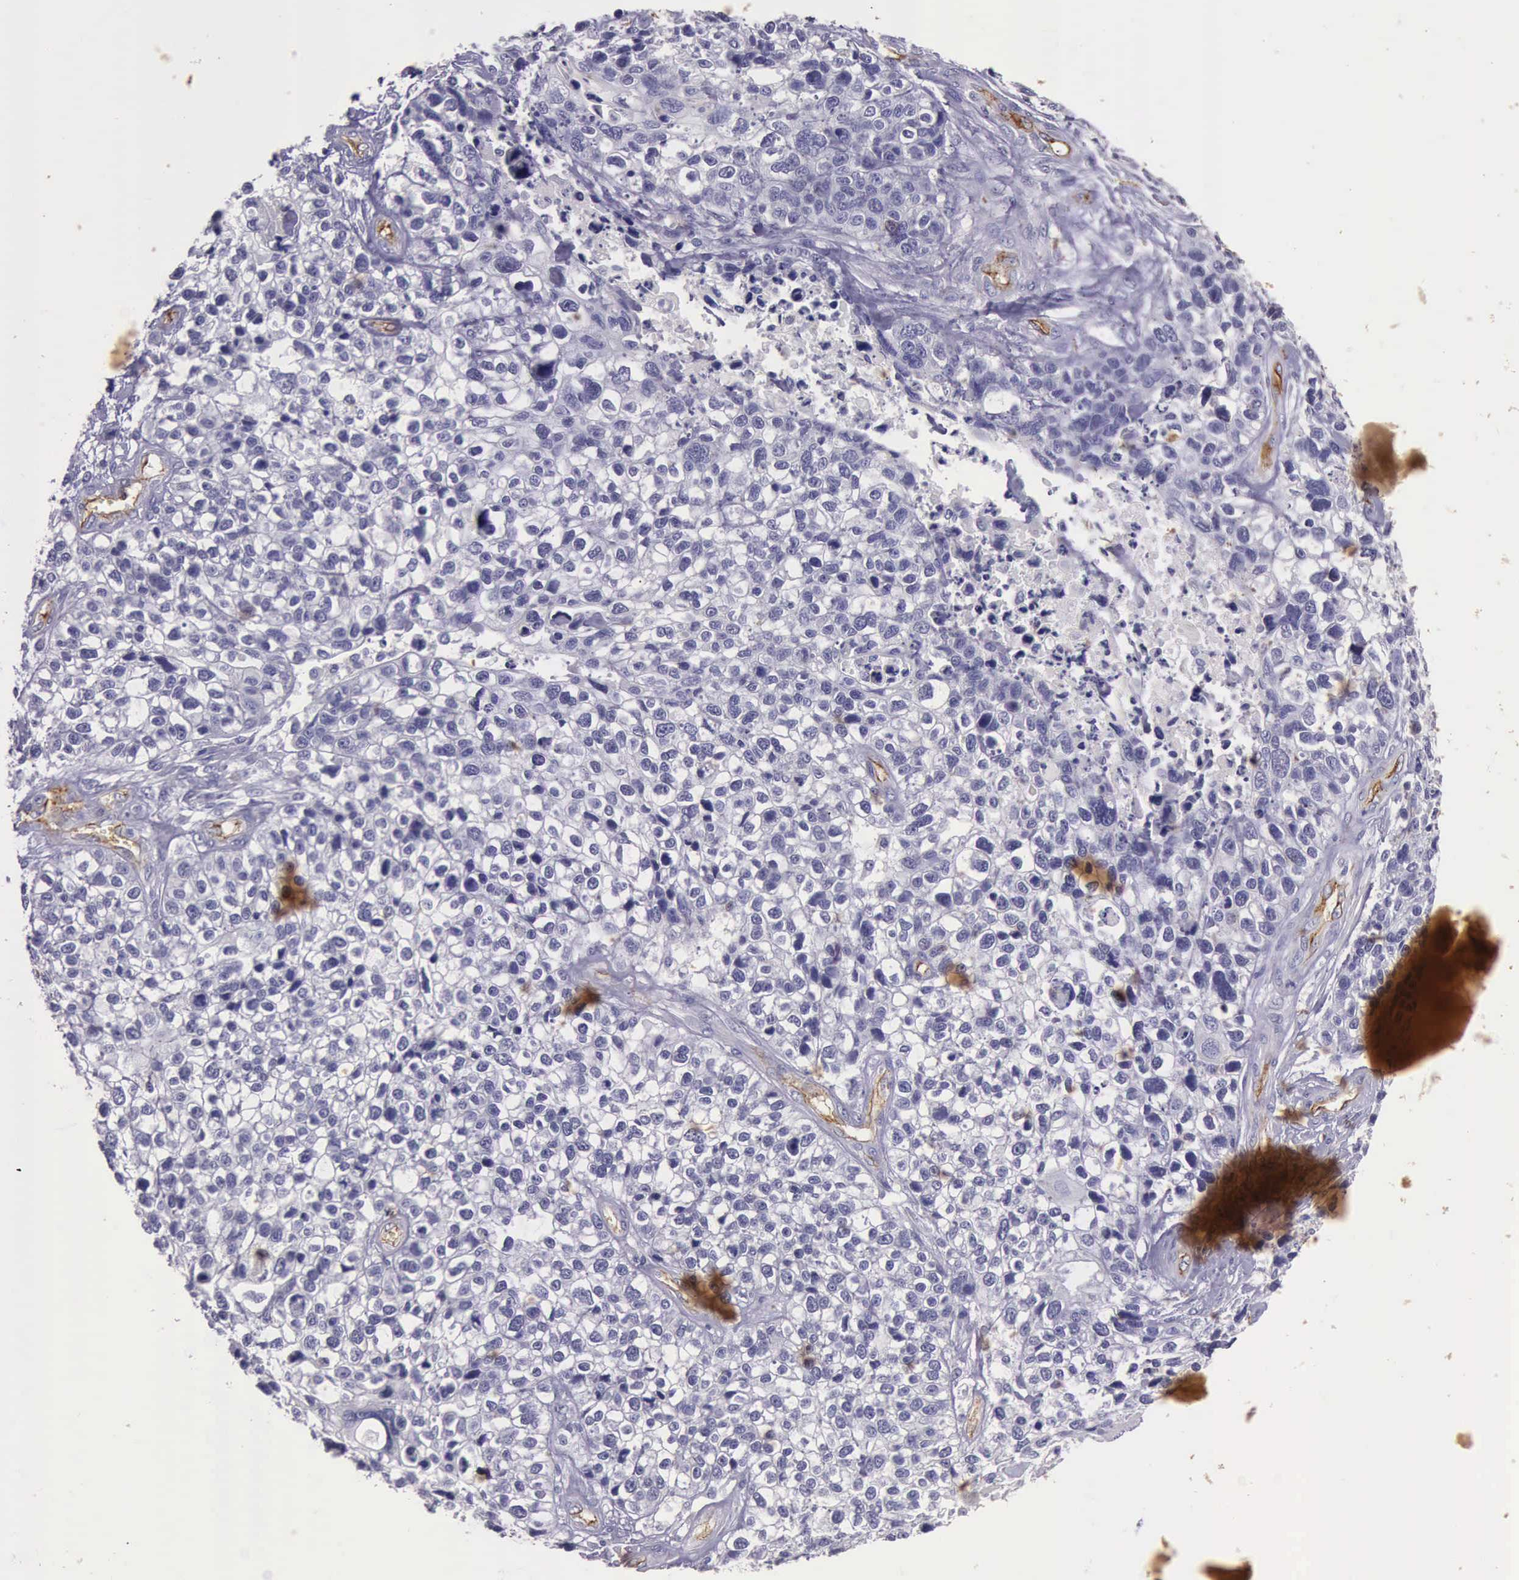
{"staining": {"intensity": "negative", "quantity": "none", "location": "none"}, "tissue": "lung cancer", "cell_type": "Tumor cells", "image_type": "cancer", "snomed": [{"axis": "morphology", "description": "Squamous cell carcinoma, NOS"}, {"axis": "topography", "description": "Lymph node"}, {"axis": "topography", "description": "Lung"}], "caption": "Lung squamous cell carcinoma was stained to show a protein in brown. There is no significant expression in tumor cells.", "gene": "TCEANC", "patient": {"sex": "male", "age": 74}}